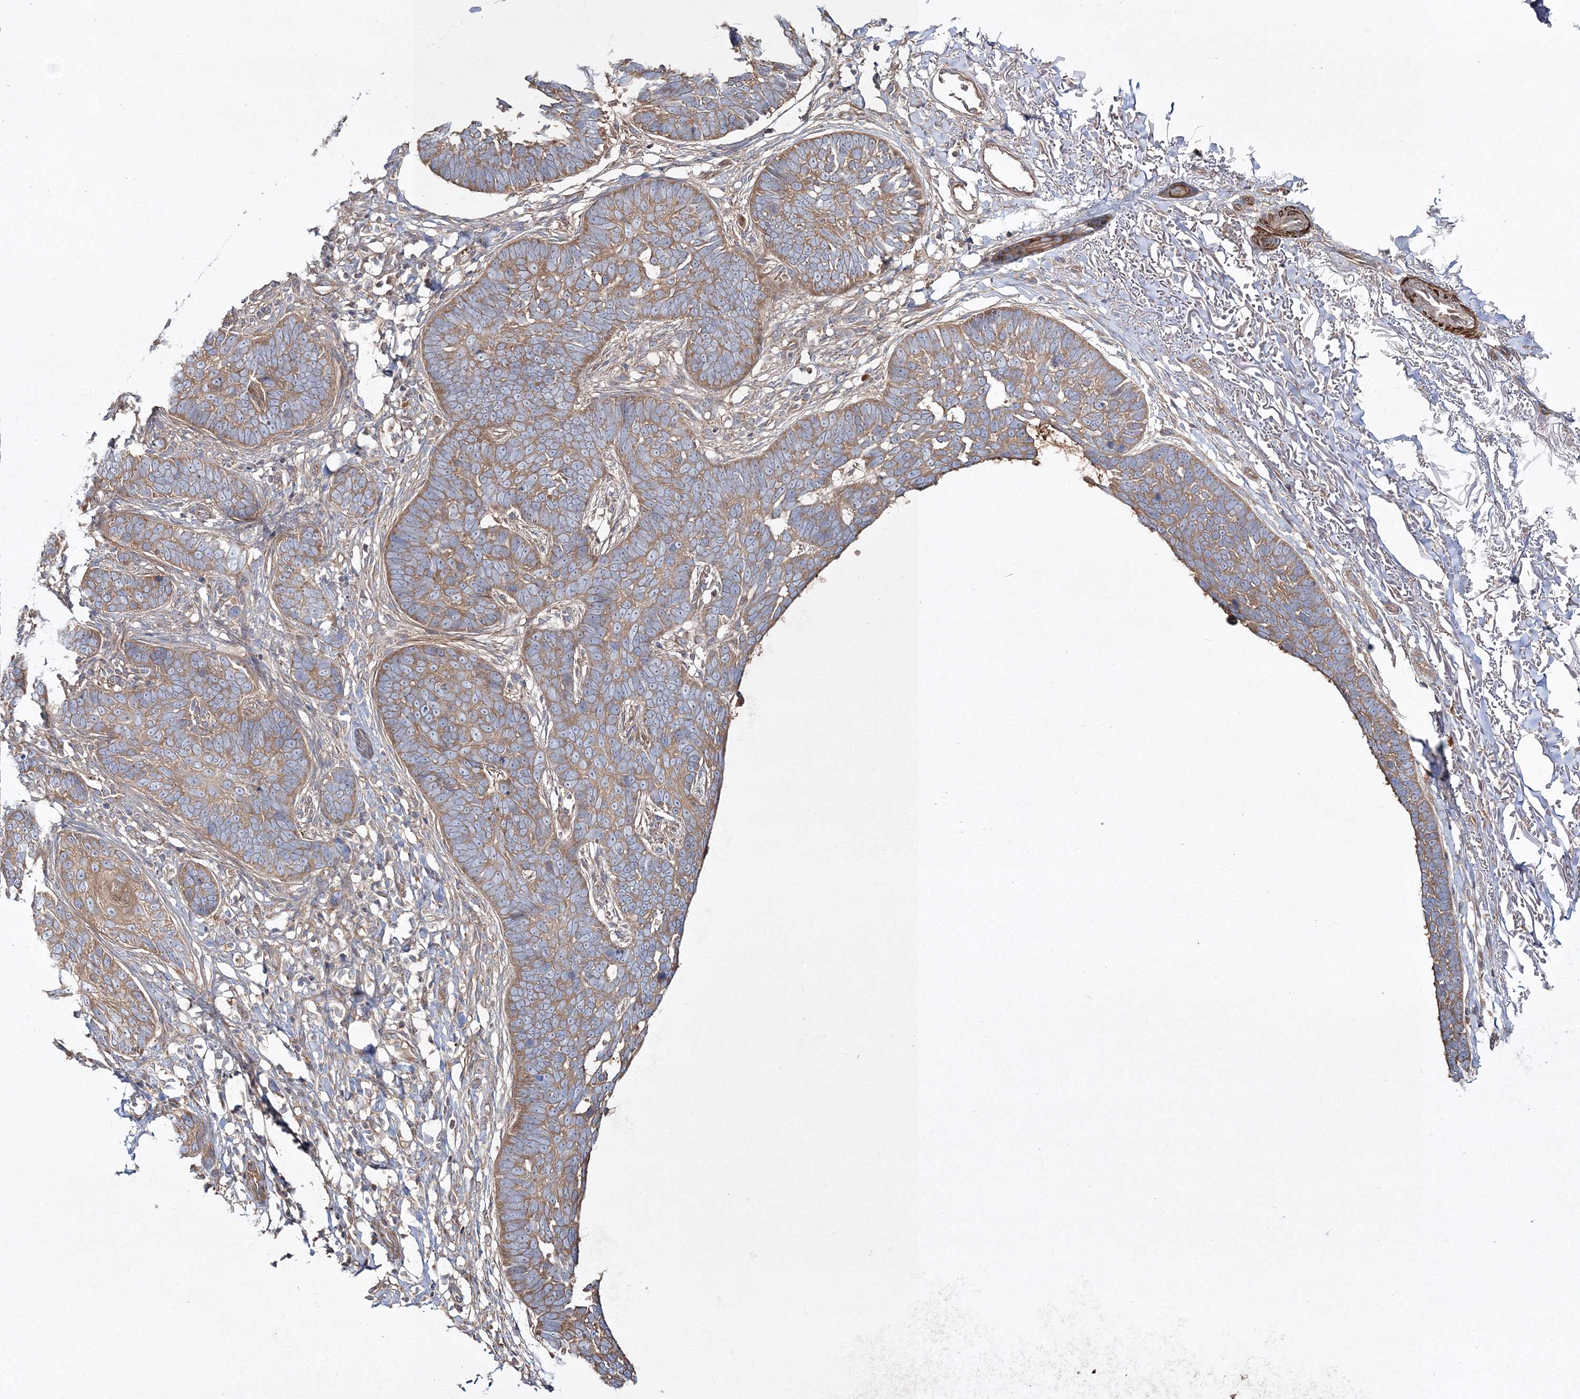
{"staining": {"intensity": "moderate", "quantity": ">75%", "location": "cytoplasmic/membranous"}, "tissue": "skin cancer", "cell_type": "Tumor cells", "image_type": "cancer", "snomed": [{"axis": "morphology", "description": "Normal tissue, NOS"}, {"axis": "morphology", "description": "Basal cell carcinoma"}, {"axis": "topography", "description": "Skin"}], "caption": "Immunohistochemistry (IHC) (DAB (3,3'-diaminobenzidine)) staining of human skin basal cell carcinoma exhibits moderate cytoplasmic/membranous protein expression in about >75% of tumor cells.", "gene": "ZSWIM6", "patient": {"sex": "male", "age": 77}}